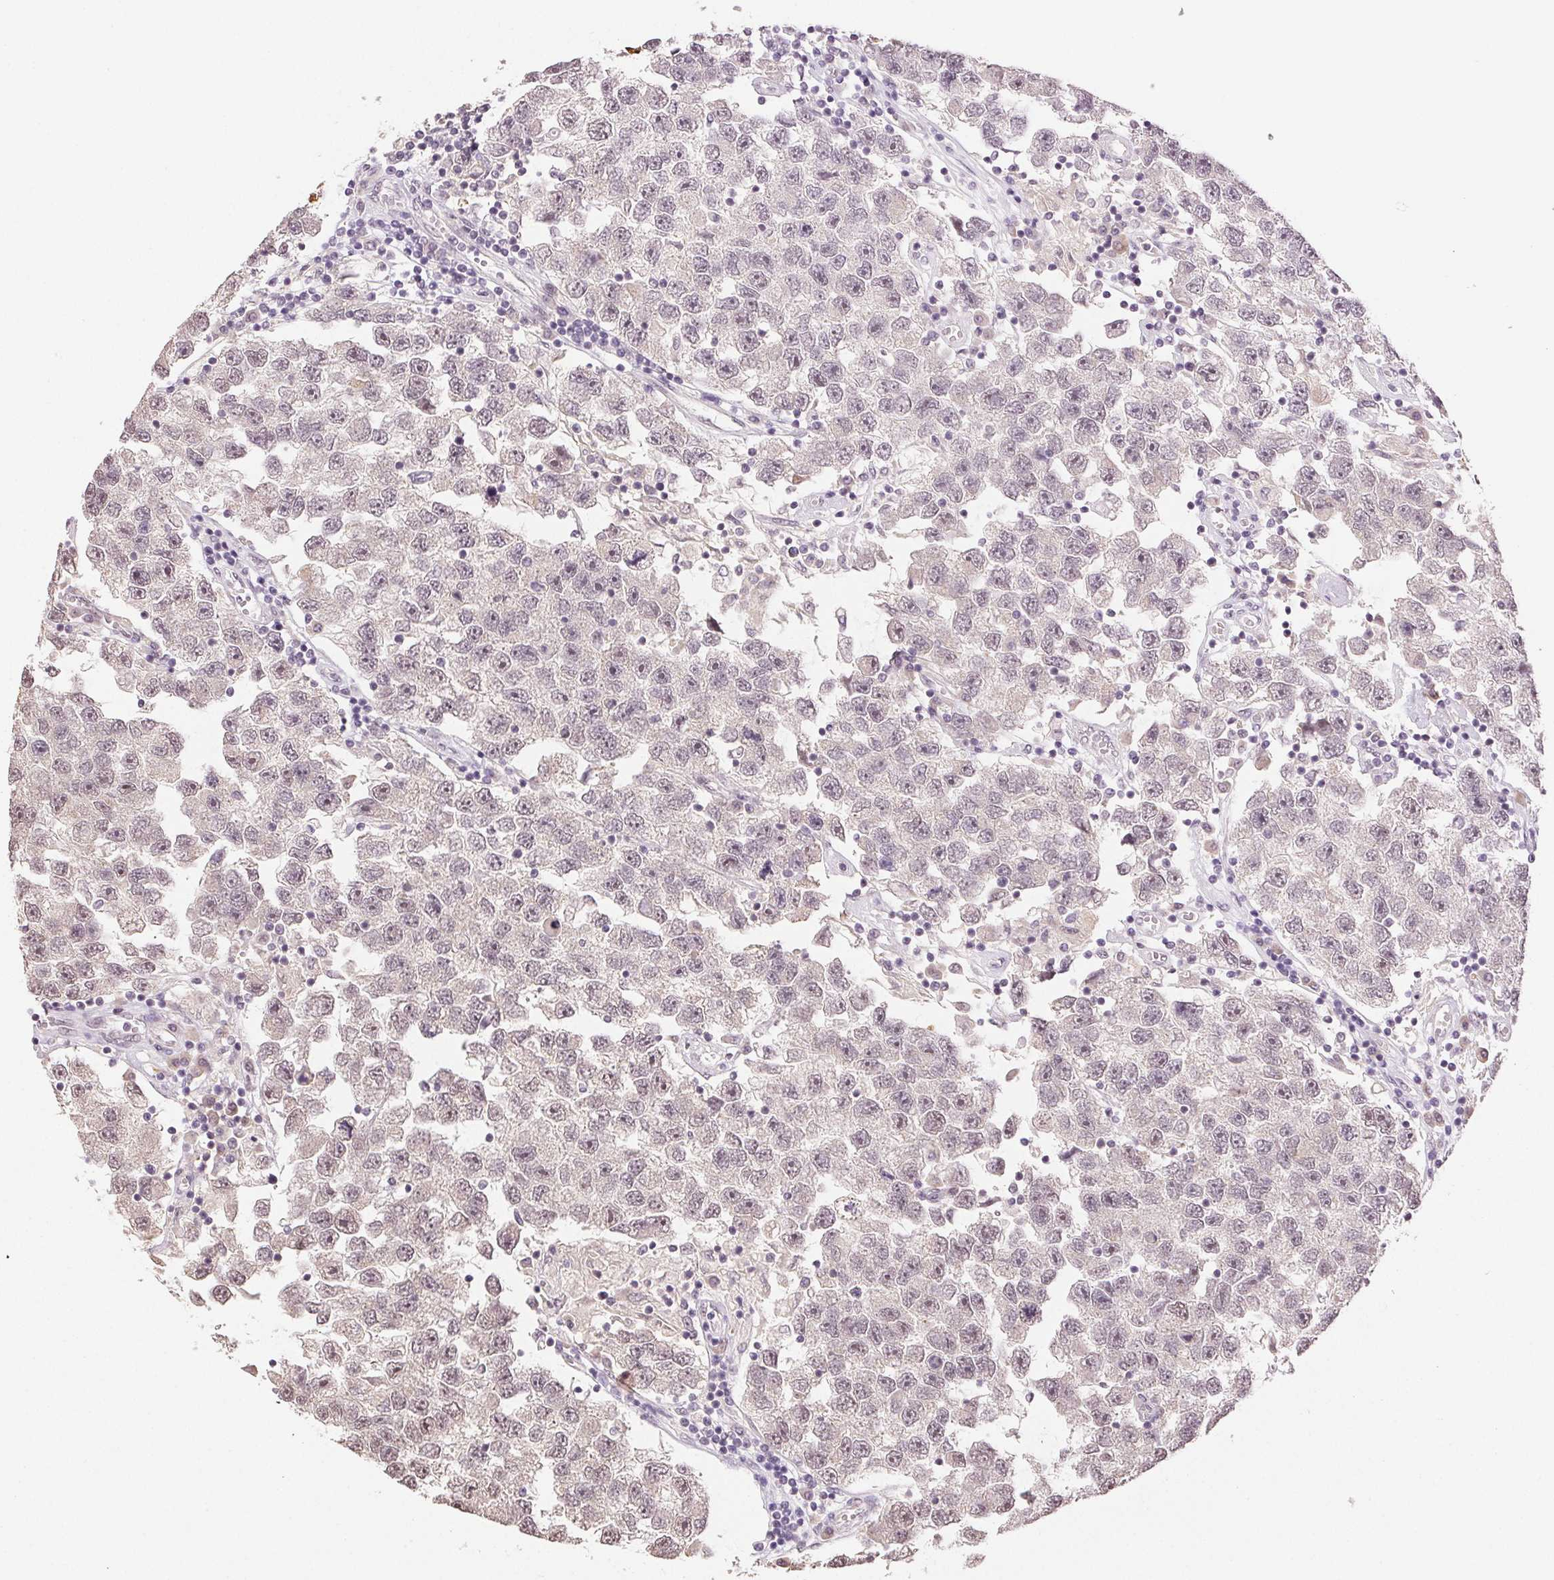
{"staining": {"intensity": "weak", "quantity": "<25%", "location": "nuclear"}, "tissue": "testis cancer", "cell_type": "Tumor cells", "image_type": "cancer", "snomed": [{"axis": "morphology", "description": "Seminoma, NOS"}, {"axis": "topography", "description": "Testis"}], "caption": "The micrograph reveals no staining of tumor cells in testis cancer.", "gene": "PLCB1", "patient": {"sex": "male", "age": 26}}